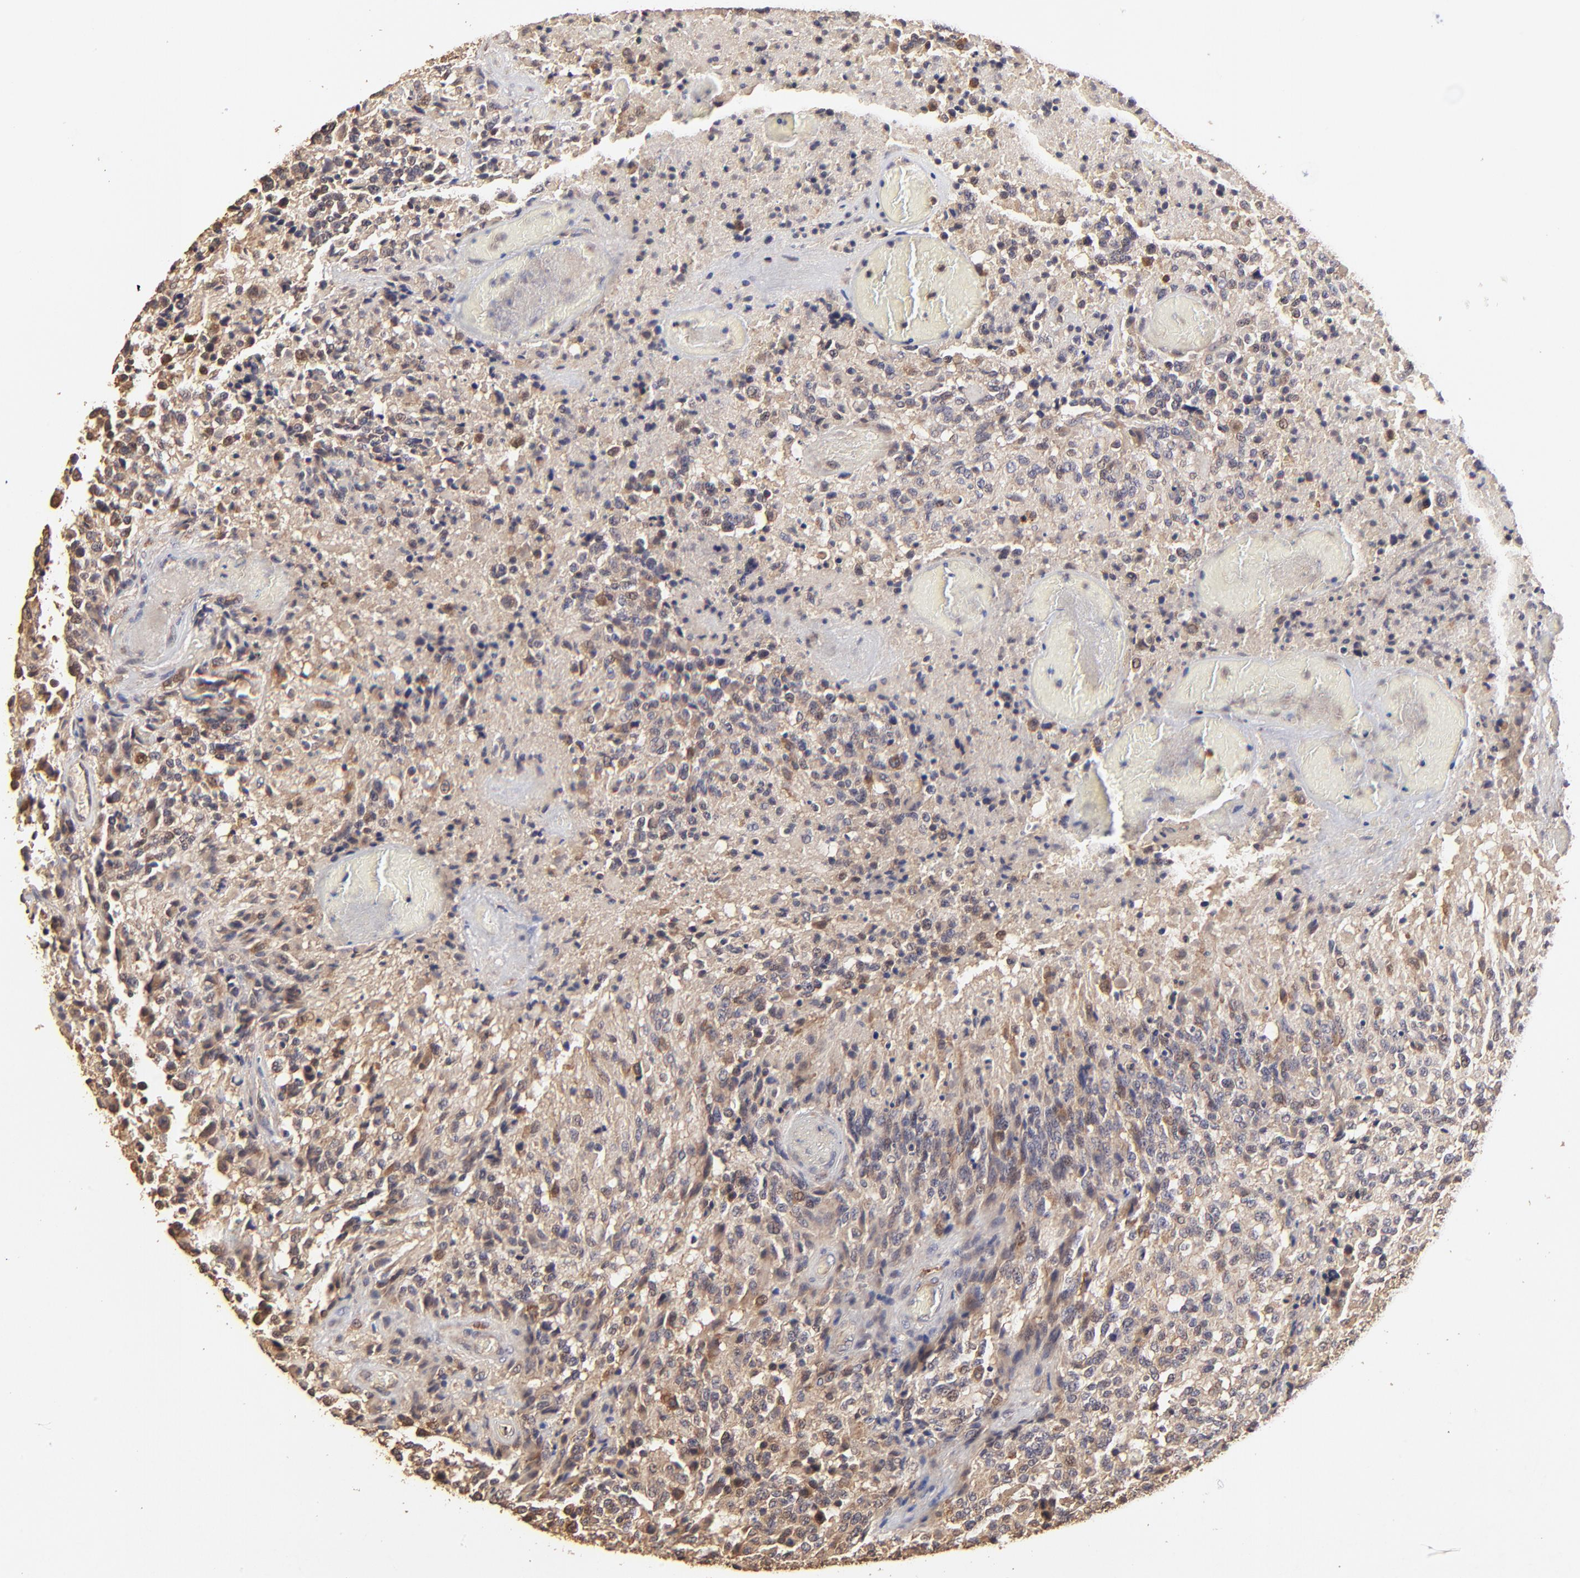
{"staining": {"intensity": "moderate", "quantity": ">75%", "location": "cytoplasmic/membranous"}, "tissue": "glioma", "cell_type": "Tumor cells", "image_type": "cancer", "snomed": [{"axis": "morphology", "description": "Glioma, malignant, High grade"}, {"axis": "topography", "description": "Brain"}], "caption": "IHC micrograph of neoplastic tissue: human malignant high-grade glioma stained using immunohistochemistry demonstrates medium levels of moderate protein expression localized specifically in the cytoplasmic/membranous of tumor cells, appearing as a cytoplasmic/membranous brown color.", "gene": "STON2", "patient": {"sex": "male", "age": 36}}